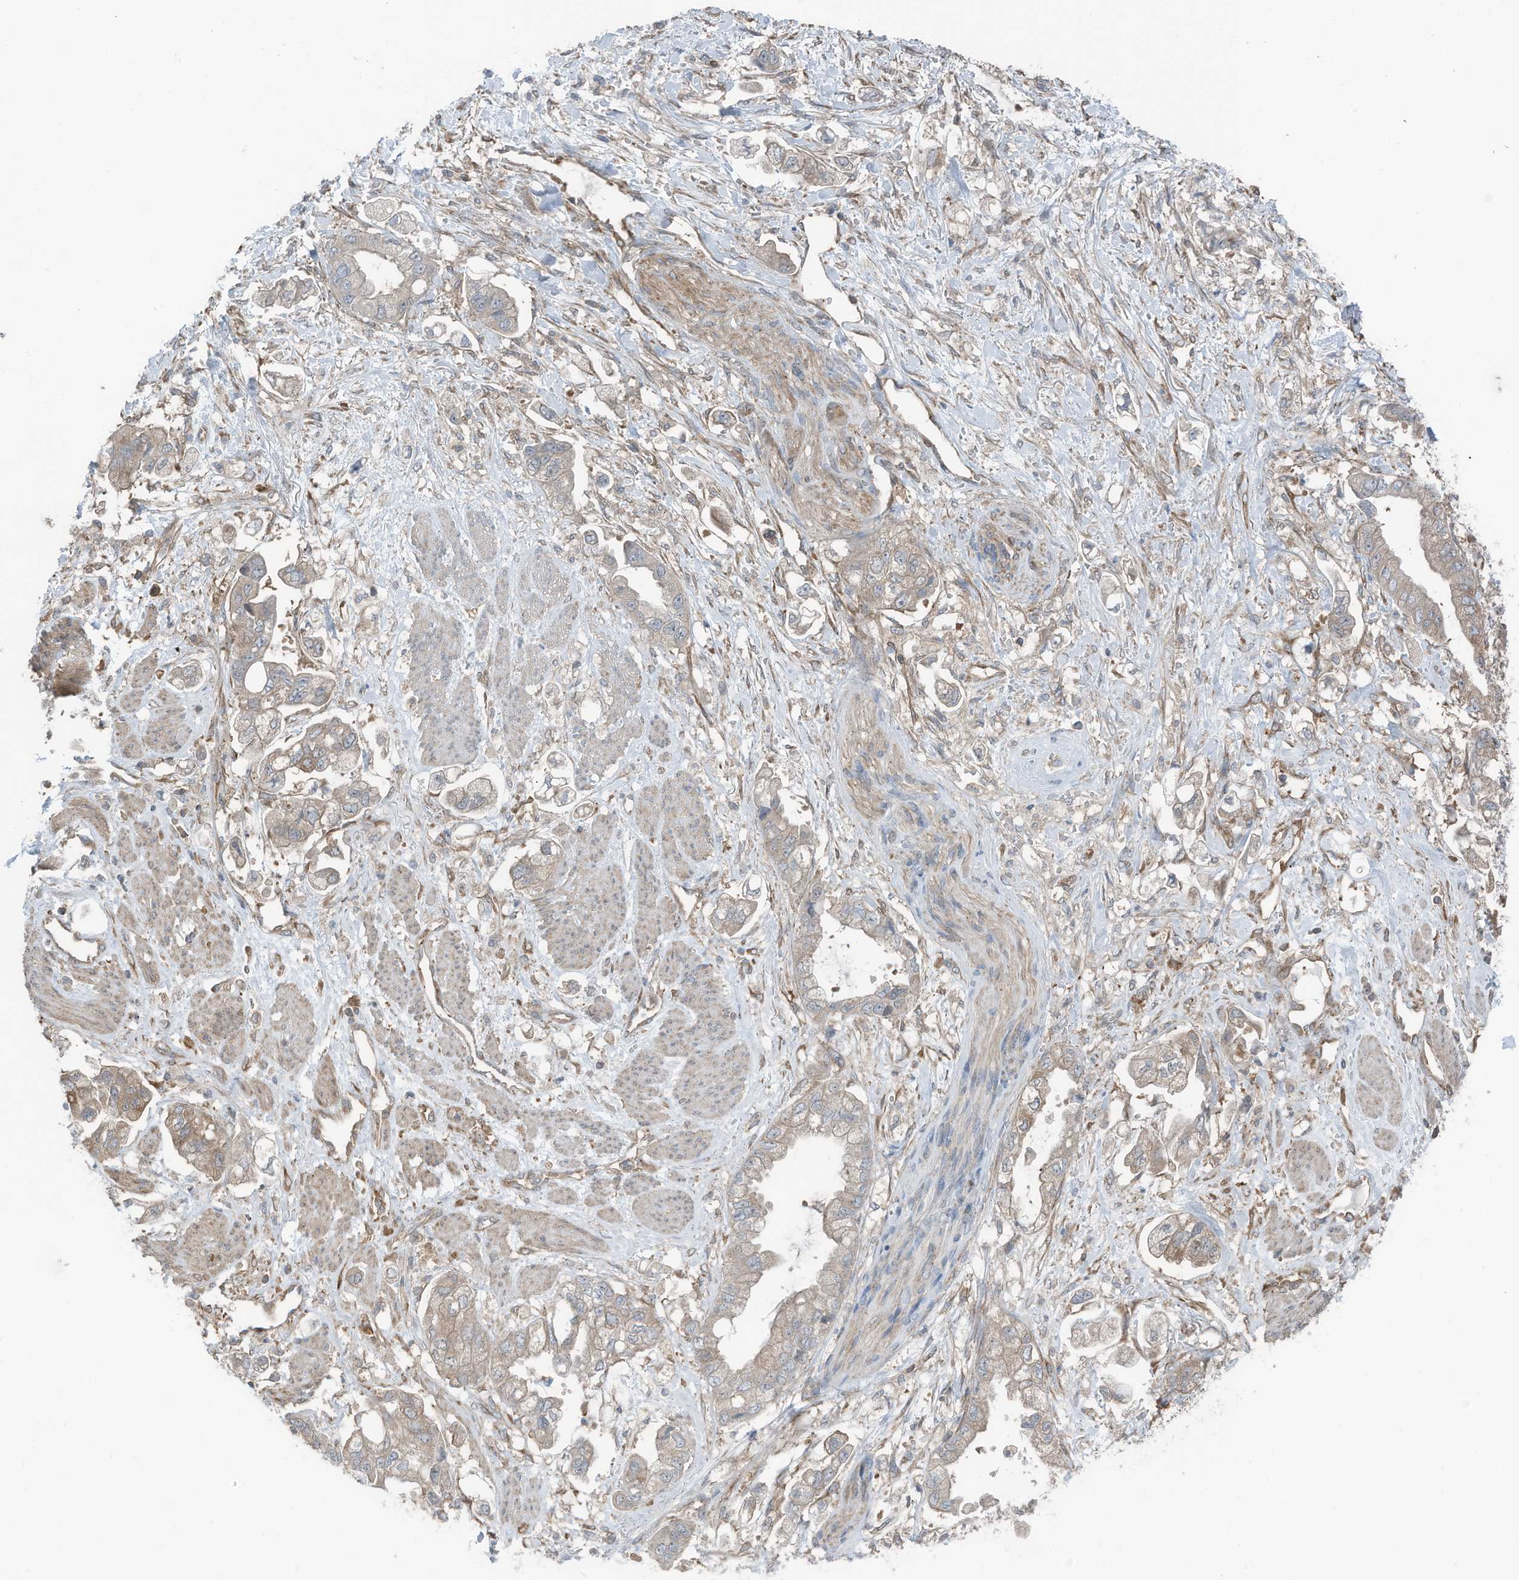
{"staining": {"intensity": "moderate", "quantity": "25%-75%", "location": "cytoplasmic/membranous"}, "tissue": "stomach cancer", "cell_type": "Tumor cells", "image_type": "cancer", "snomed": [{"axis": "morphology", "description": "Adenocarcinoma, NOS"}, {"axis": "topography", "description": "Stomach"}], "caption": "Immunohistochemical staining of human stomach cancer (adenocarcinoma) demonstrates medium levels of moderate cytoplasmic/membranous expression in about 25%-75% of tumor cells.", "gene": "TXNDC9", "patient": {"sex": "male", "age": 62}}